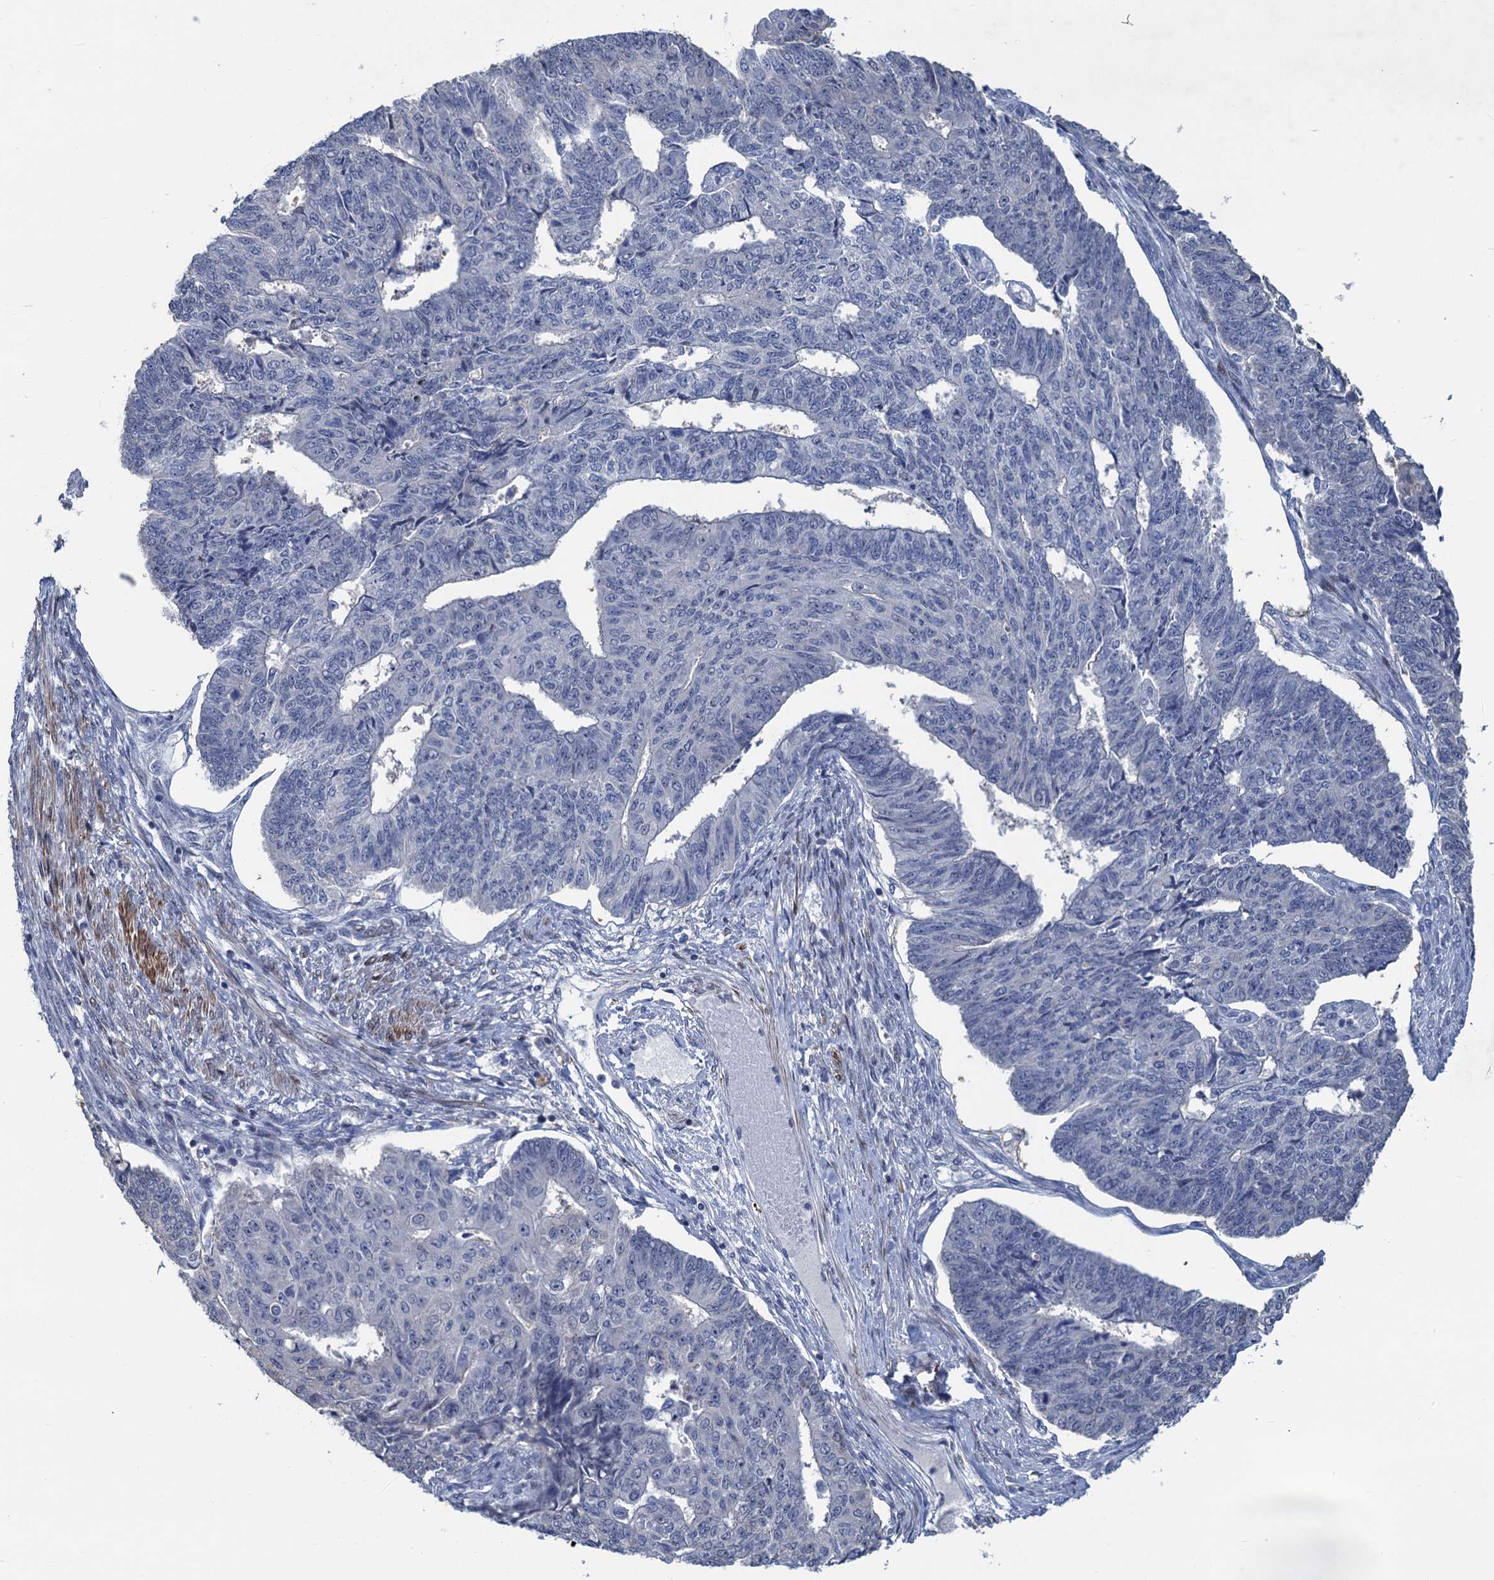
{"staining": {"intensity": "negative", "quantity": "none", "location": "none"}, "tissue": "endometrial cancer", "cell_type": "Tumor cells", "image_type": "cancer", "snomed": [{"axis": "morphology", "description": "Adenocarcinoma, NOS"}, {"axis": "topography", "description": "Endometrium"}], "caption": "Endometrial cancer (adenocarcinoma) was stained to show a protein in brown. There is no significant positivity in tumor cells. The staining was performed using DAB (3,3'-diaminobenzidine) to visualize the protein expression in brown, while the nuclei were stained in blue with hematoxylin (Magnification: 20x).", "gene": "ESYT3", "patient": {"sex": "female", "age": 32}}